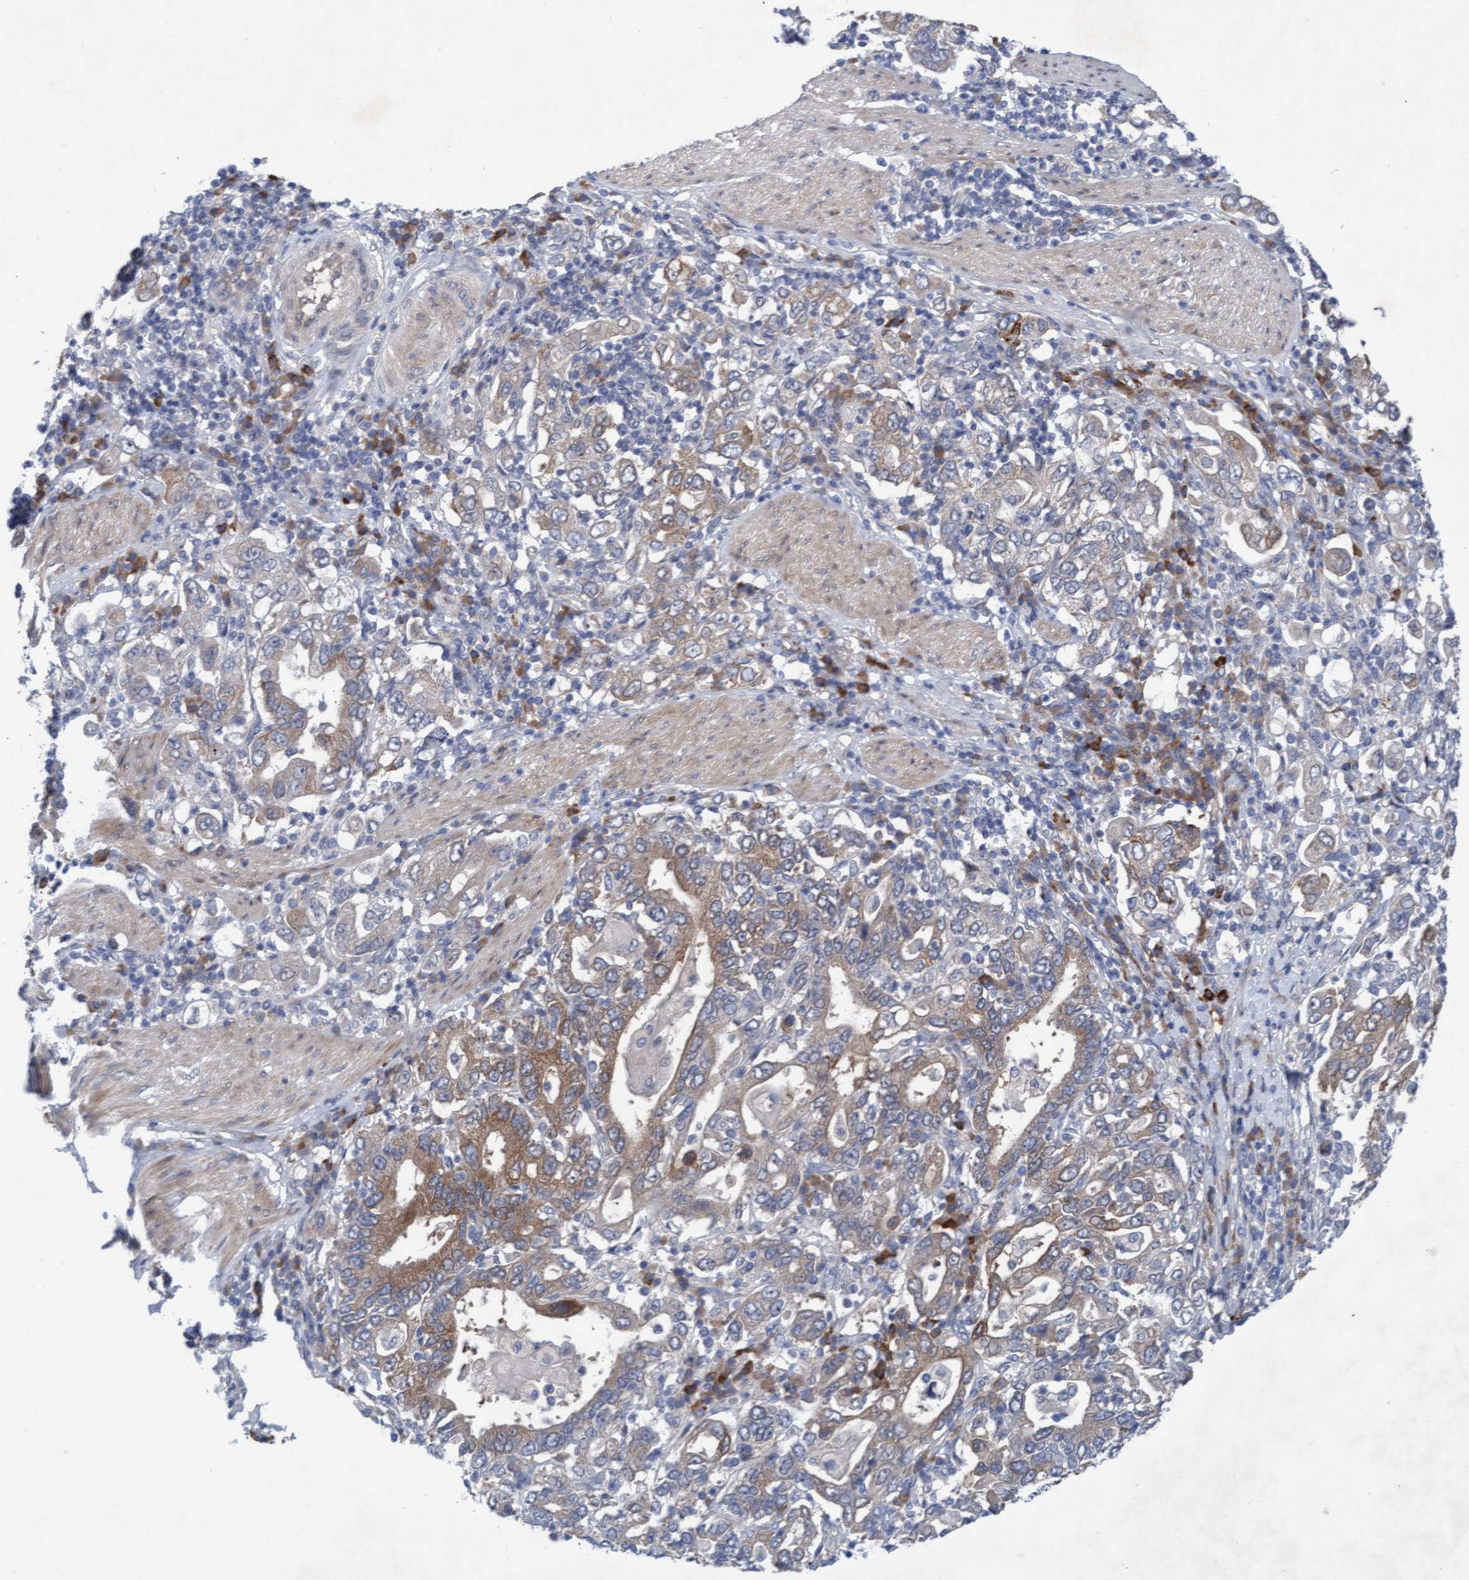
{"staining": {"intensity": "moderate", "quantity": "<25%", "location": "cytoplasmic/membranous"}, "tissue": "stomach cancer", "cell_type": "Tumor cells", "image_type": "cancer", "snomed": [{"axis": "morphology", "description": "Adenocarcinoma, NOS"}, {"axis": "topography", "description": "Stomach, upper"}], "caption": "Brown immunohistochemical staining in human stomach cancer demonstrates moderate cytoplasmic/membranous expression in about <25% of tumor cells.", "gene": "PLCD1", "patient": {"sex": "male", "age": 62}}